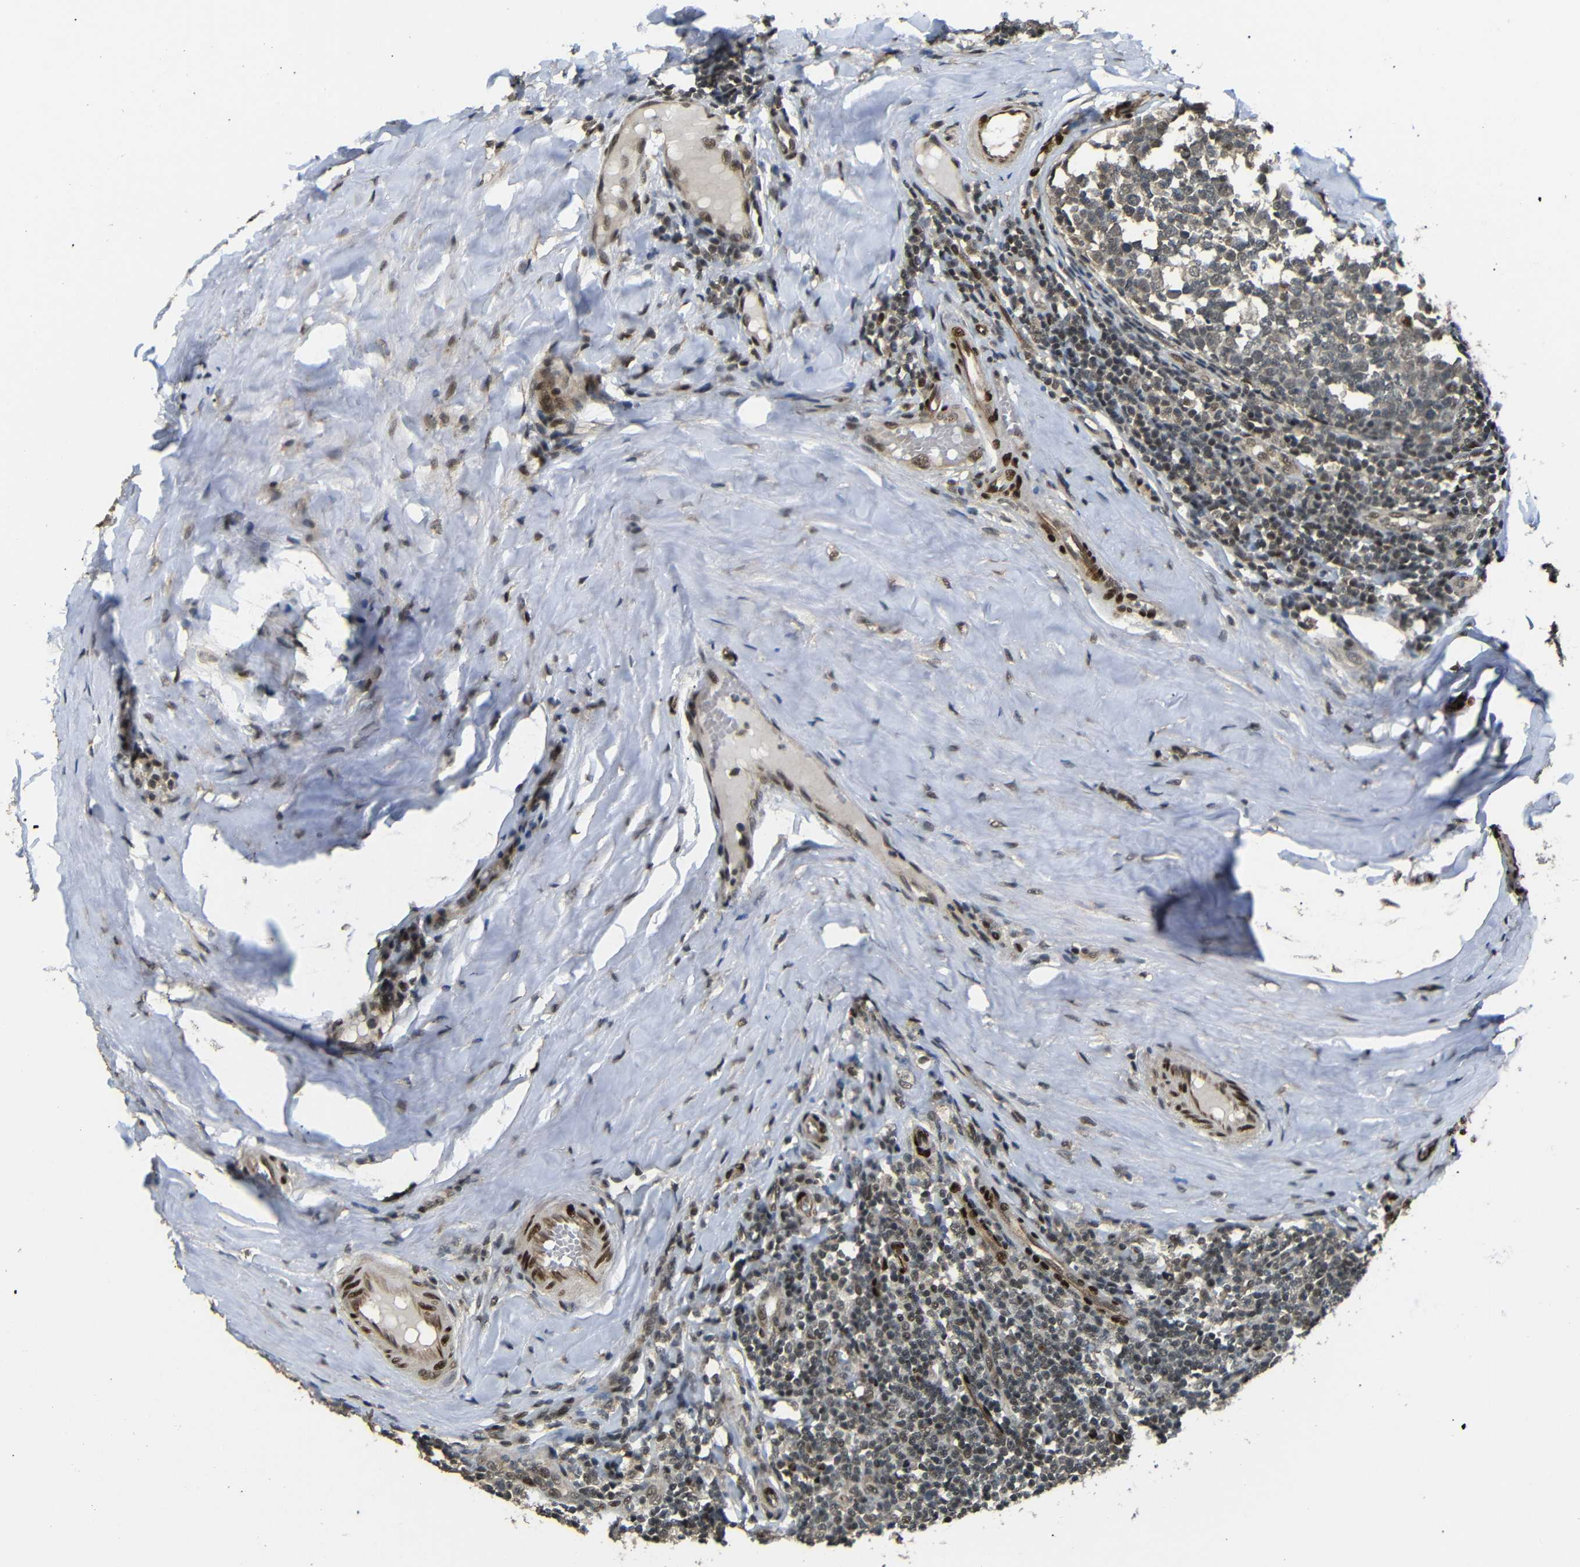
{"staining": {"intensity": "moderate", "quantity": ">75%", "location": "cytoplasmic/membranous,nuclear"}, "tissue": "tonsil", "cell_type": "Germinal center cells", "image_type": "normal", "snomed": [{"axis": "morphology", "description": "Normal tissue, NOS"}, {"axis": "topography", "description": "Tonsil"}], "caption": "Unremarkable tonsil reveals moderate cytoplasmic/membranous,nuclear expression in about >75% of germinal center cells, visualized by immunohistochemistry. Nuclei are stained in blue.", "gene": "TBX2", "patient": {"sex": "female", "age": 19}}